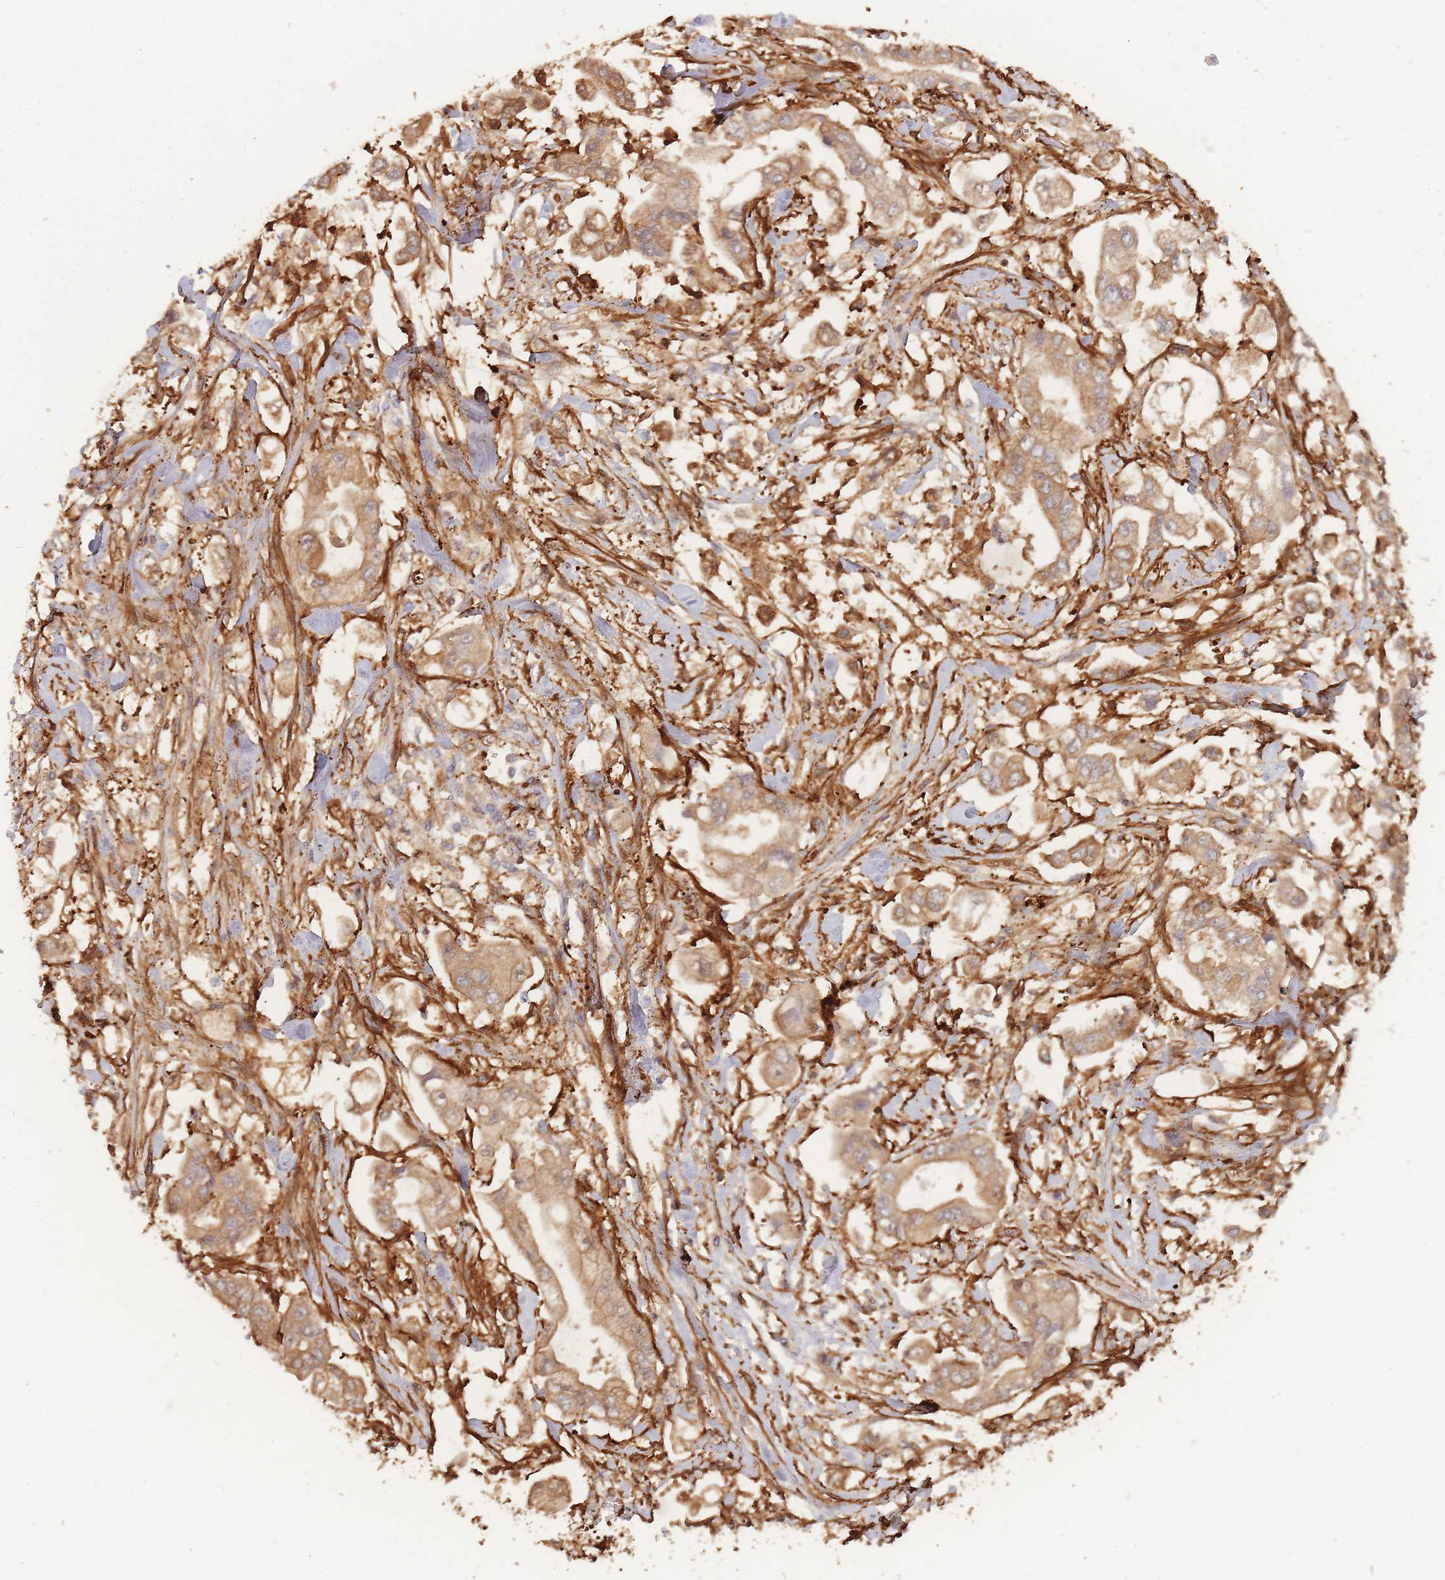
{"staining": {"intensity": "moderate", "quantity": ">75%", "location": "cytoplasmic/membranous"}, "tissue": "stomach cancer", "cell_type": "Tumor cells", "image_type": "cancer", "snomed": [{"axis": "morphology", "description": "Adenocarcinoma, NOS"}, {"axis": "topography", "description": "Stomach"}], "caption": "Adenocarcinoma (stomach) stained for a protein (brown) reveals moderate cytoplasmic/membranous positive positivity in approximately >75% of tumor cells.", "gene": "PLS3", "patient": {"sex": "male", "age": 62}}